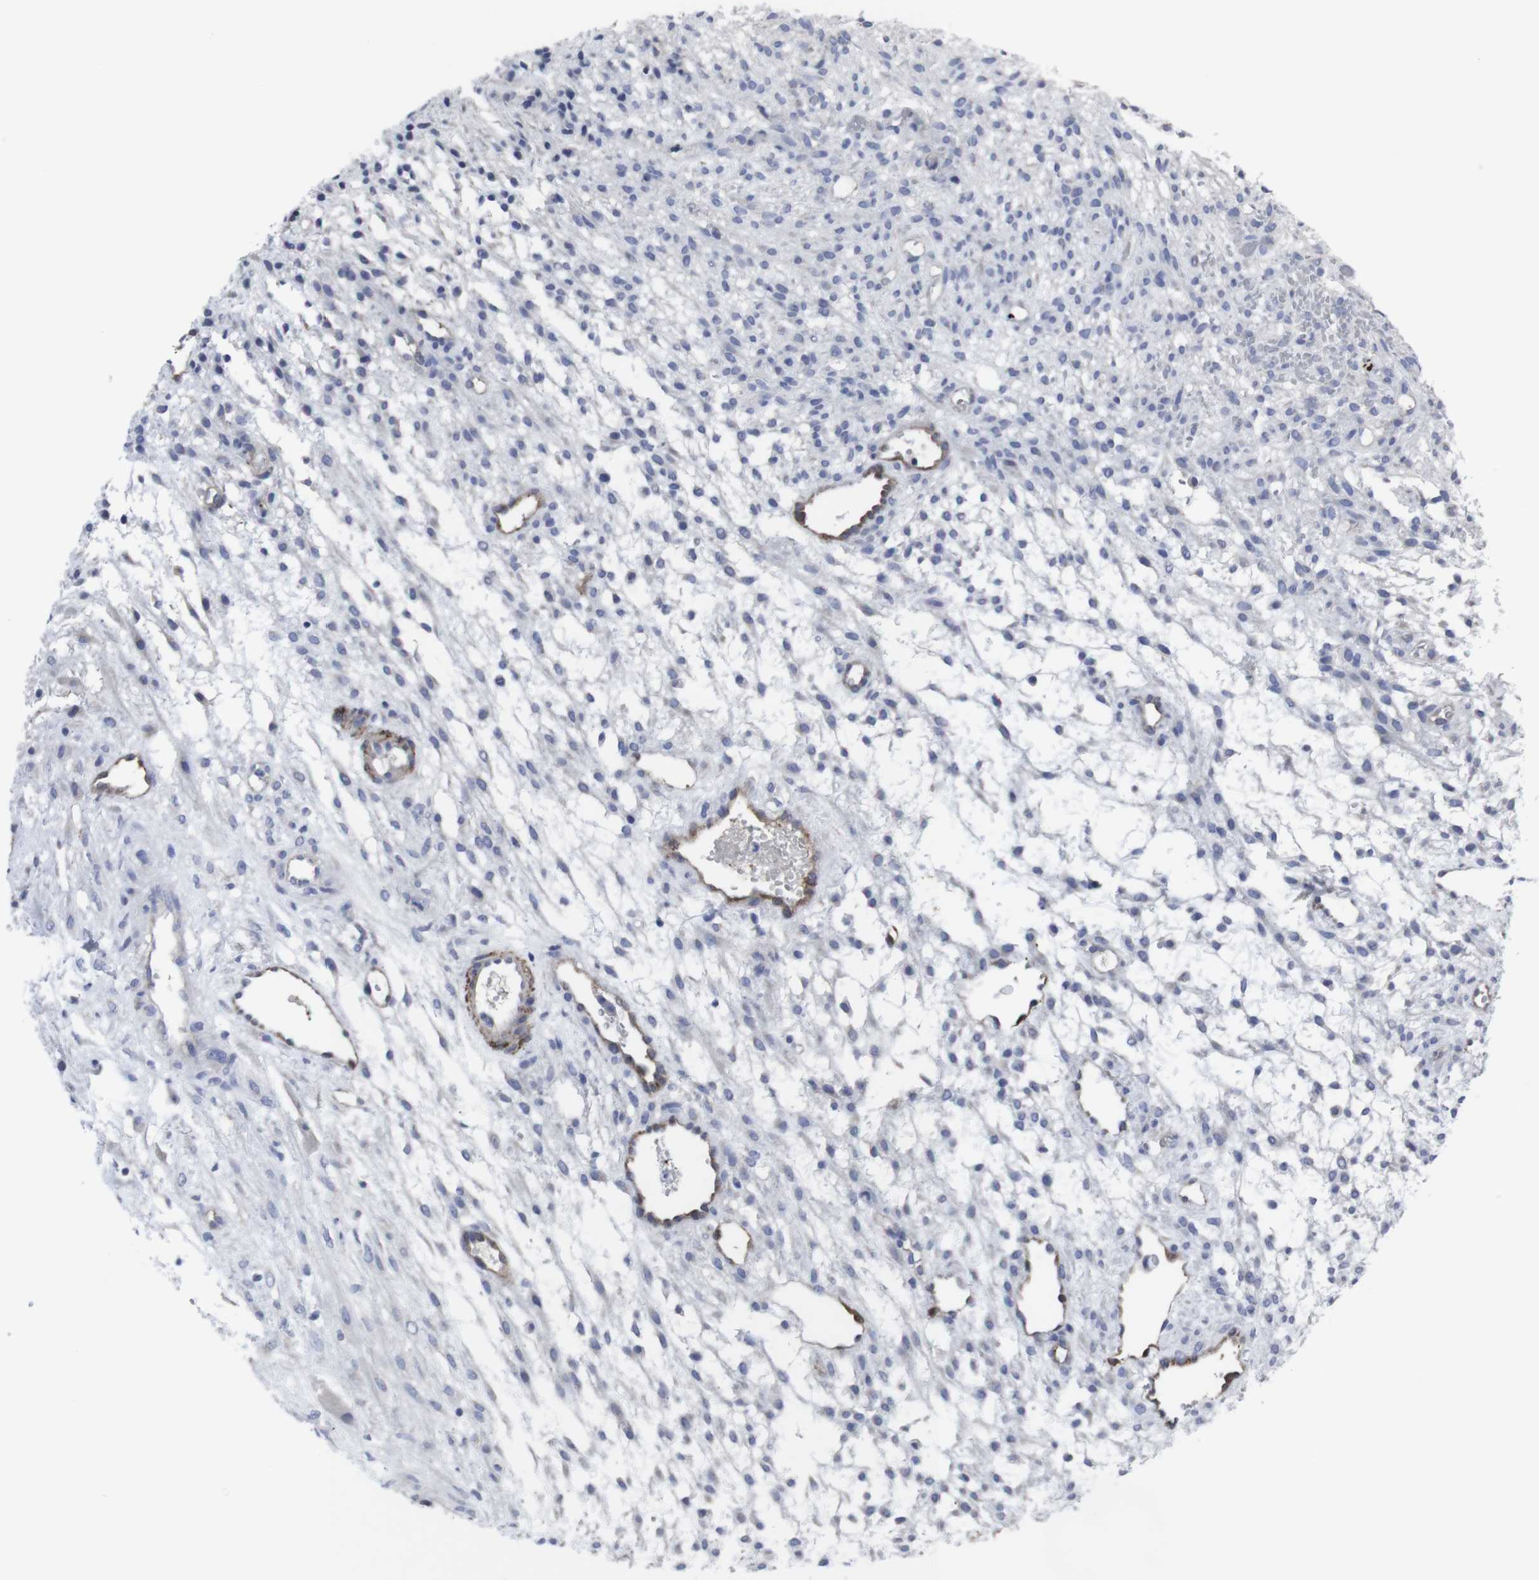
{"staining": {"intensity": "negative", "quantity": "none", "location": "none"}, "tissue": "ovary", "cell_type": "Follicle cells", "image_type": "normal", "snomed": [{"axis": "morphology", "description": "Normal tissue, NOS"}, {"axis": "morphology", "description": "Cyst, NOS"}, {"axis": "topography", "description": "Ovary"}], "caption": "Micrograph shows no protein staining in follicle cells of benign ovary. (DAB immunohistochemistry (IHC) visualized using brightfield microscopy, high magnification).", "gene": "SNCG", "patient": {"sex": "female", "age": 18}}